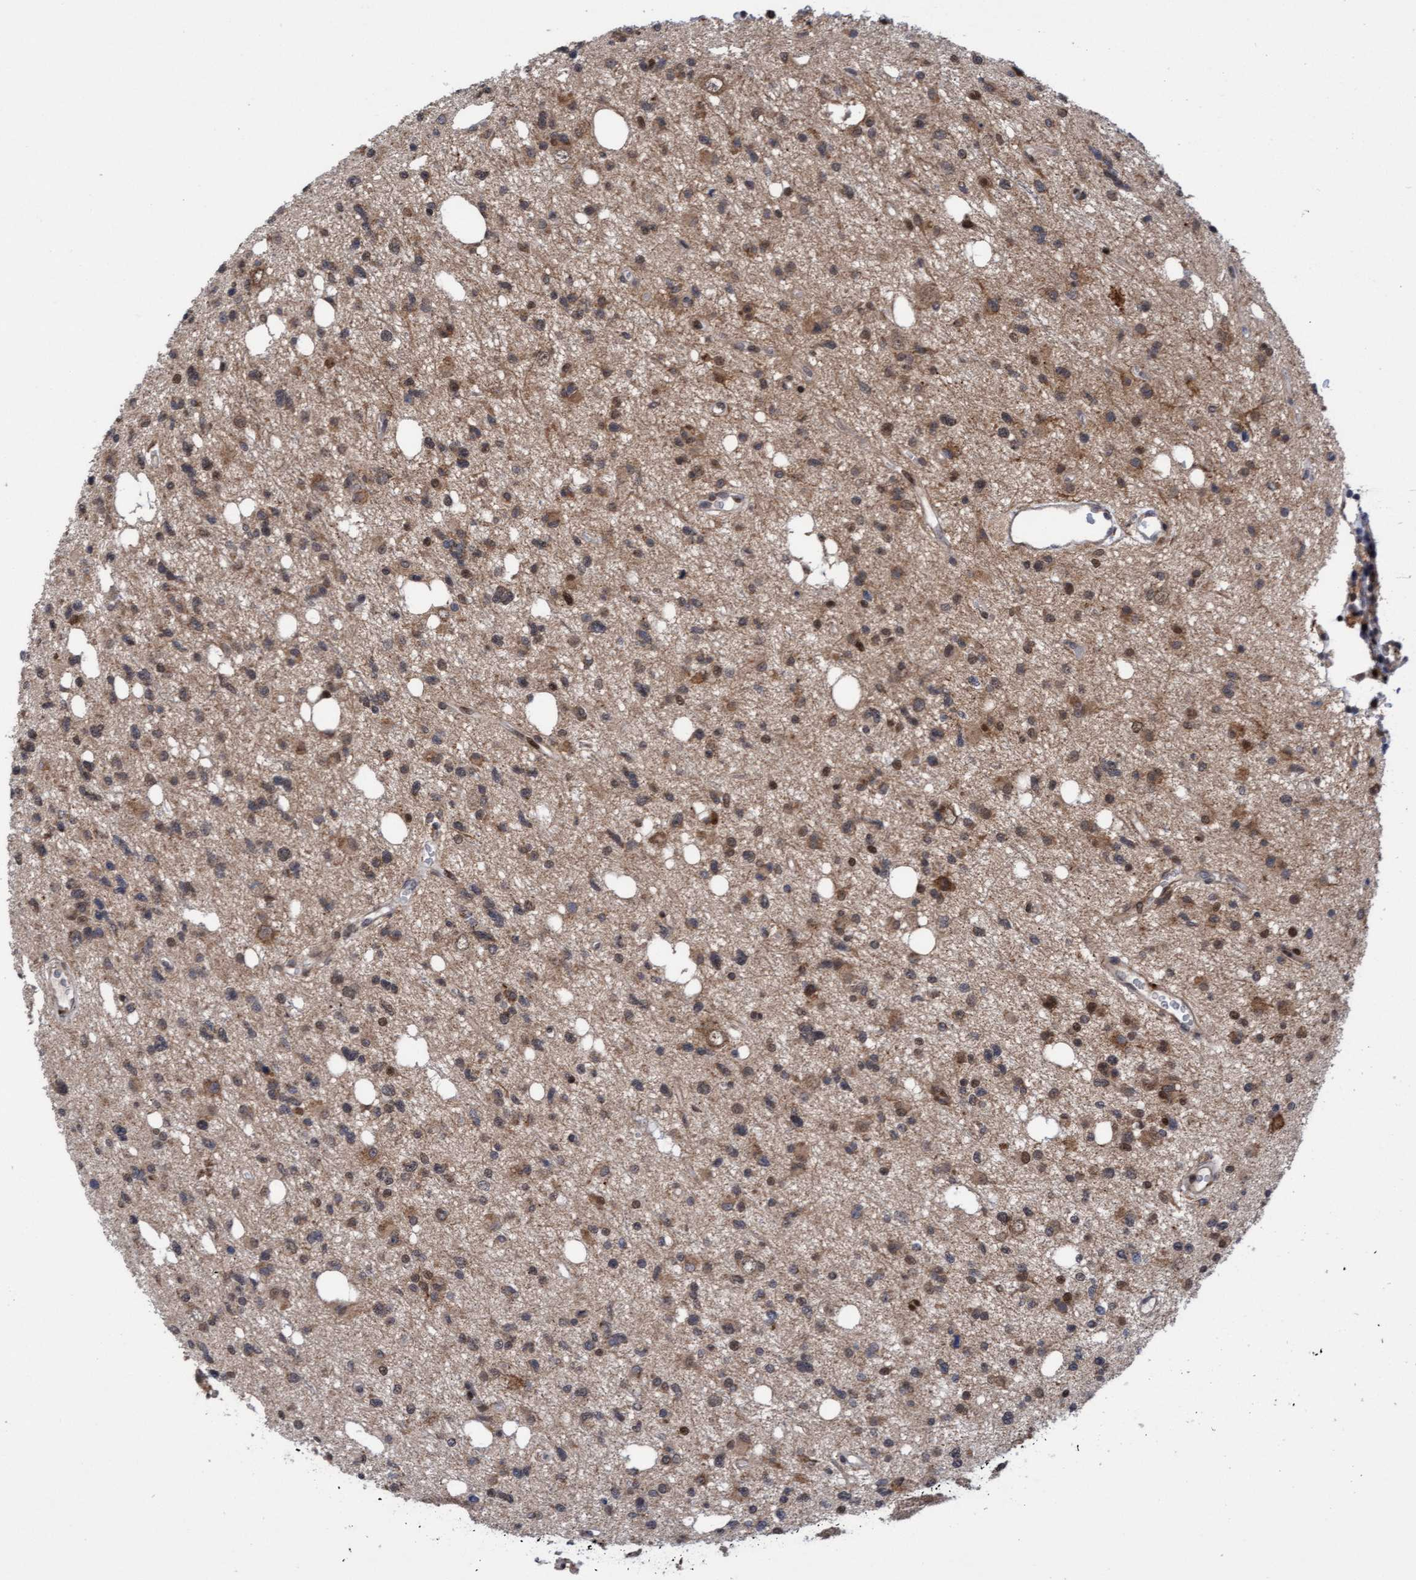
{"staining": {"intensity": "weak", "quantity": "25%-75%", "location": "cytoplasmic/membranous,nuclear"}, "tissue": "glioma", "cell_type": "Tumor cells", "image_type": "cancer", "snomed": [{"axis": "morphology", "description": "Glioma, malignant, High grade"}, {"axis": "topography", "description": "Brain"}], "caption": "A high-resolution histopathology image shows IHC staining of glioma, which exhibits weak cytoplasmic/membranous and nuclear positivity in about 25%-75% of tumor cells.", "gene": "TANC2", "patient": {"sex": "female", "age": 62}}